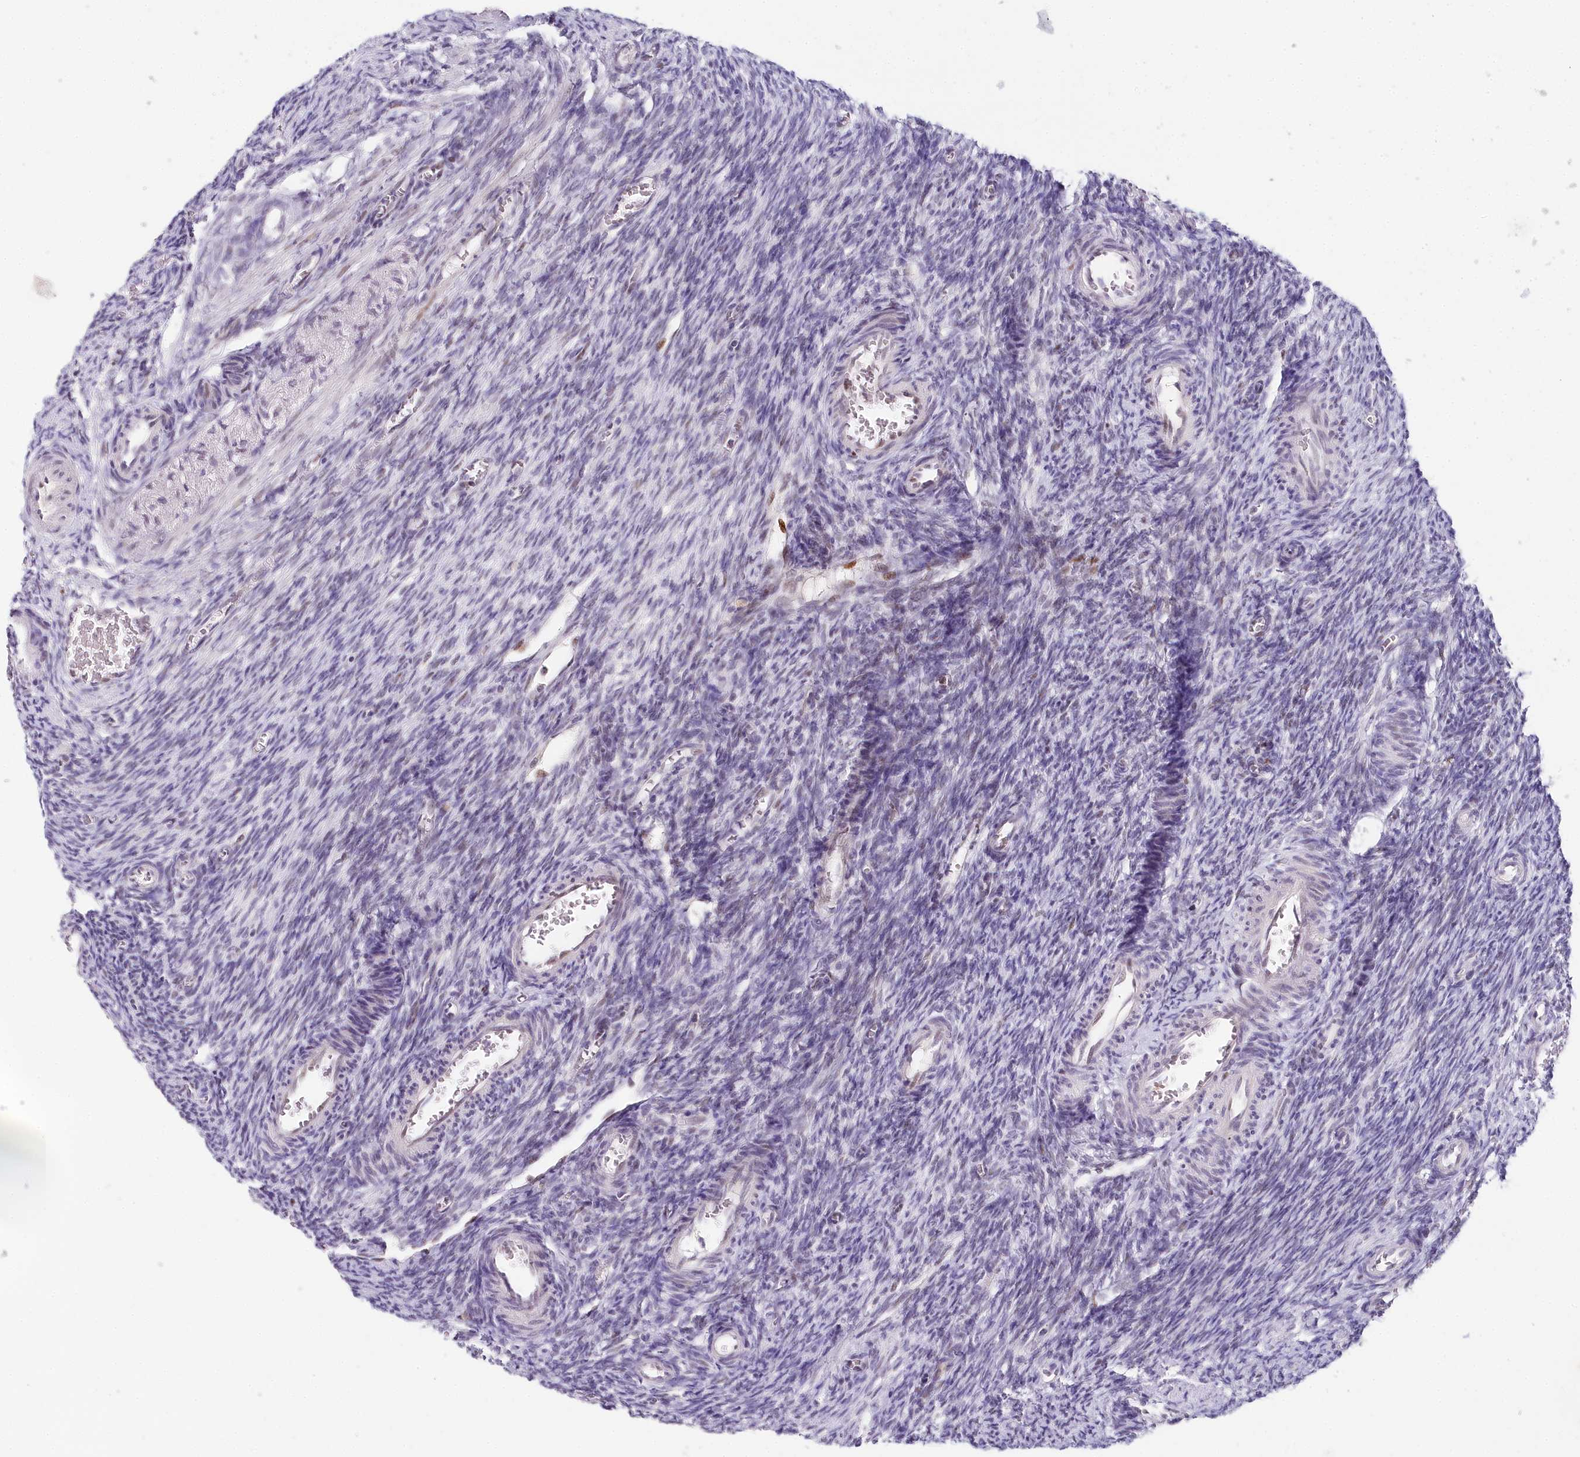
{"staining": {"intensity": "moderate", "quantity": "25%-75%", "location": "nuclear"}, "tissue": "ovary", "cell_type": "Follicle cells", "image_type": "normal", "snomed": [{"axis": "morphology", "description": "Normal tissue, NOS"}, {"axis": "topography", "description": "Ovary"}], "caption": "A brown stain highlights moderate nuclear positivity of a protein in follicle cells of benign human ovary. The protein of interest is shown in brown color, while the nuclei are stained blue.", "gene": "TP53", "patient": {"sex": "female", "age": 27}}